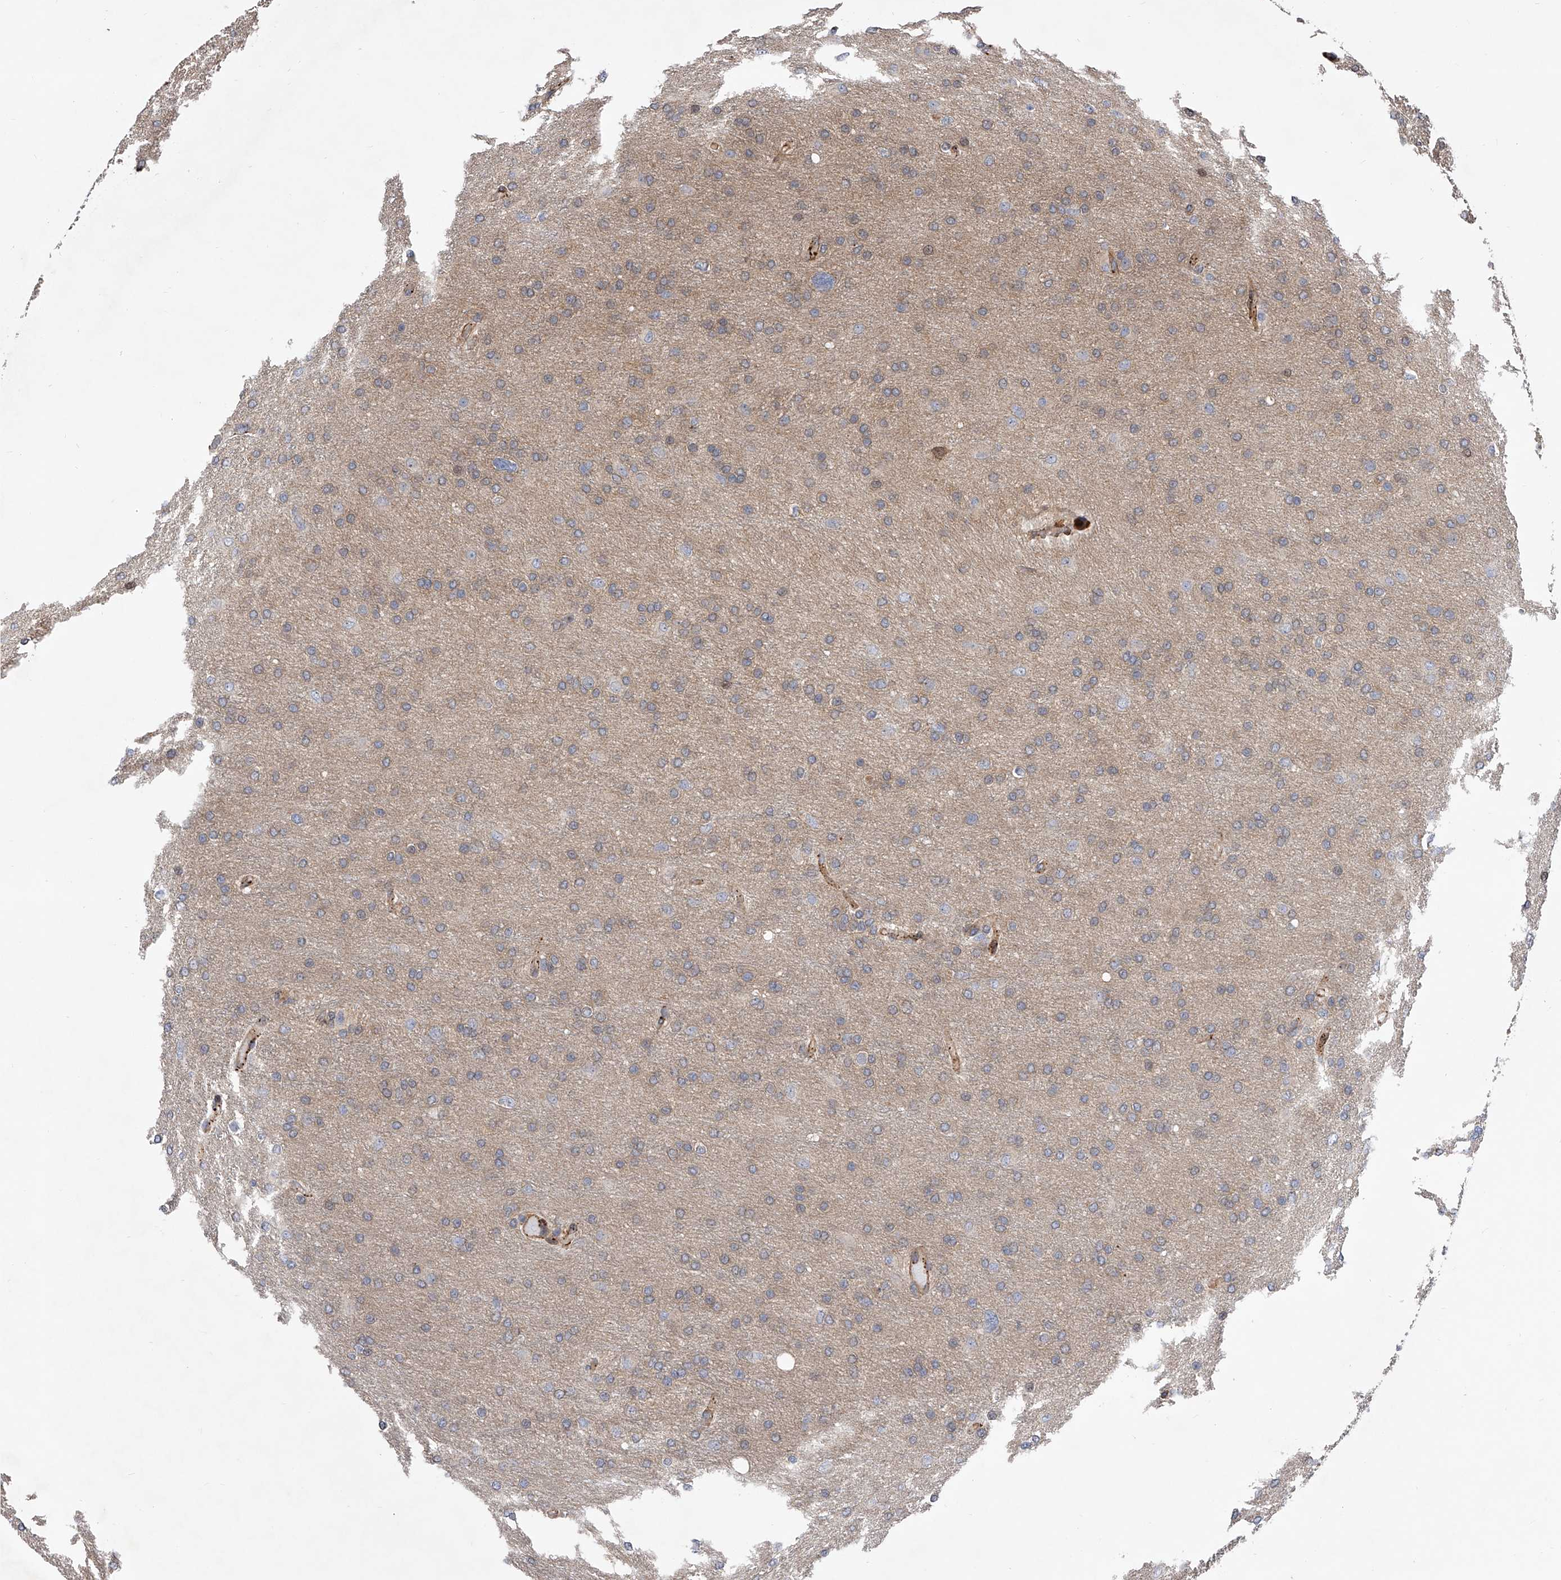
{"staining": {"intensity": "negative", "quantity": "none", "location": "none"}, "tissue": "glioma", "cell_type": "Tumor cells", "image_type": "cancer", "snomed": [{"axis": "morphology", "description": "Glioma, malignant, High grade"}, {"axis": "topography", "description": "Cerebral cortex"}], "caption": "An image of human high-grade glioma (malignant) is negative for staining in tumor cells.", "gene": "PDSS2", "patient": {"sex": "female", "age": 36}}